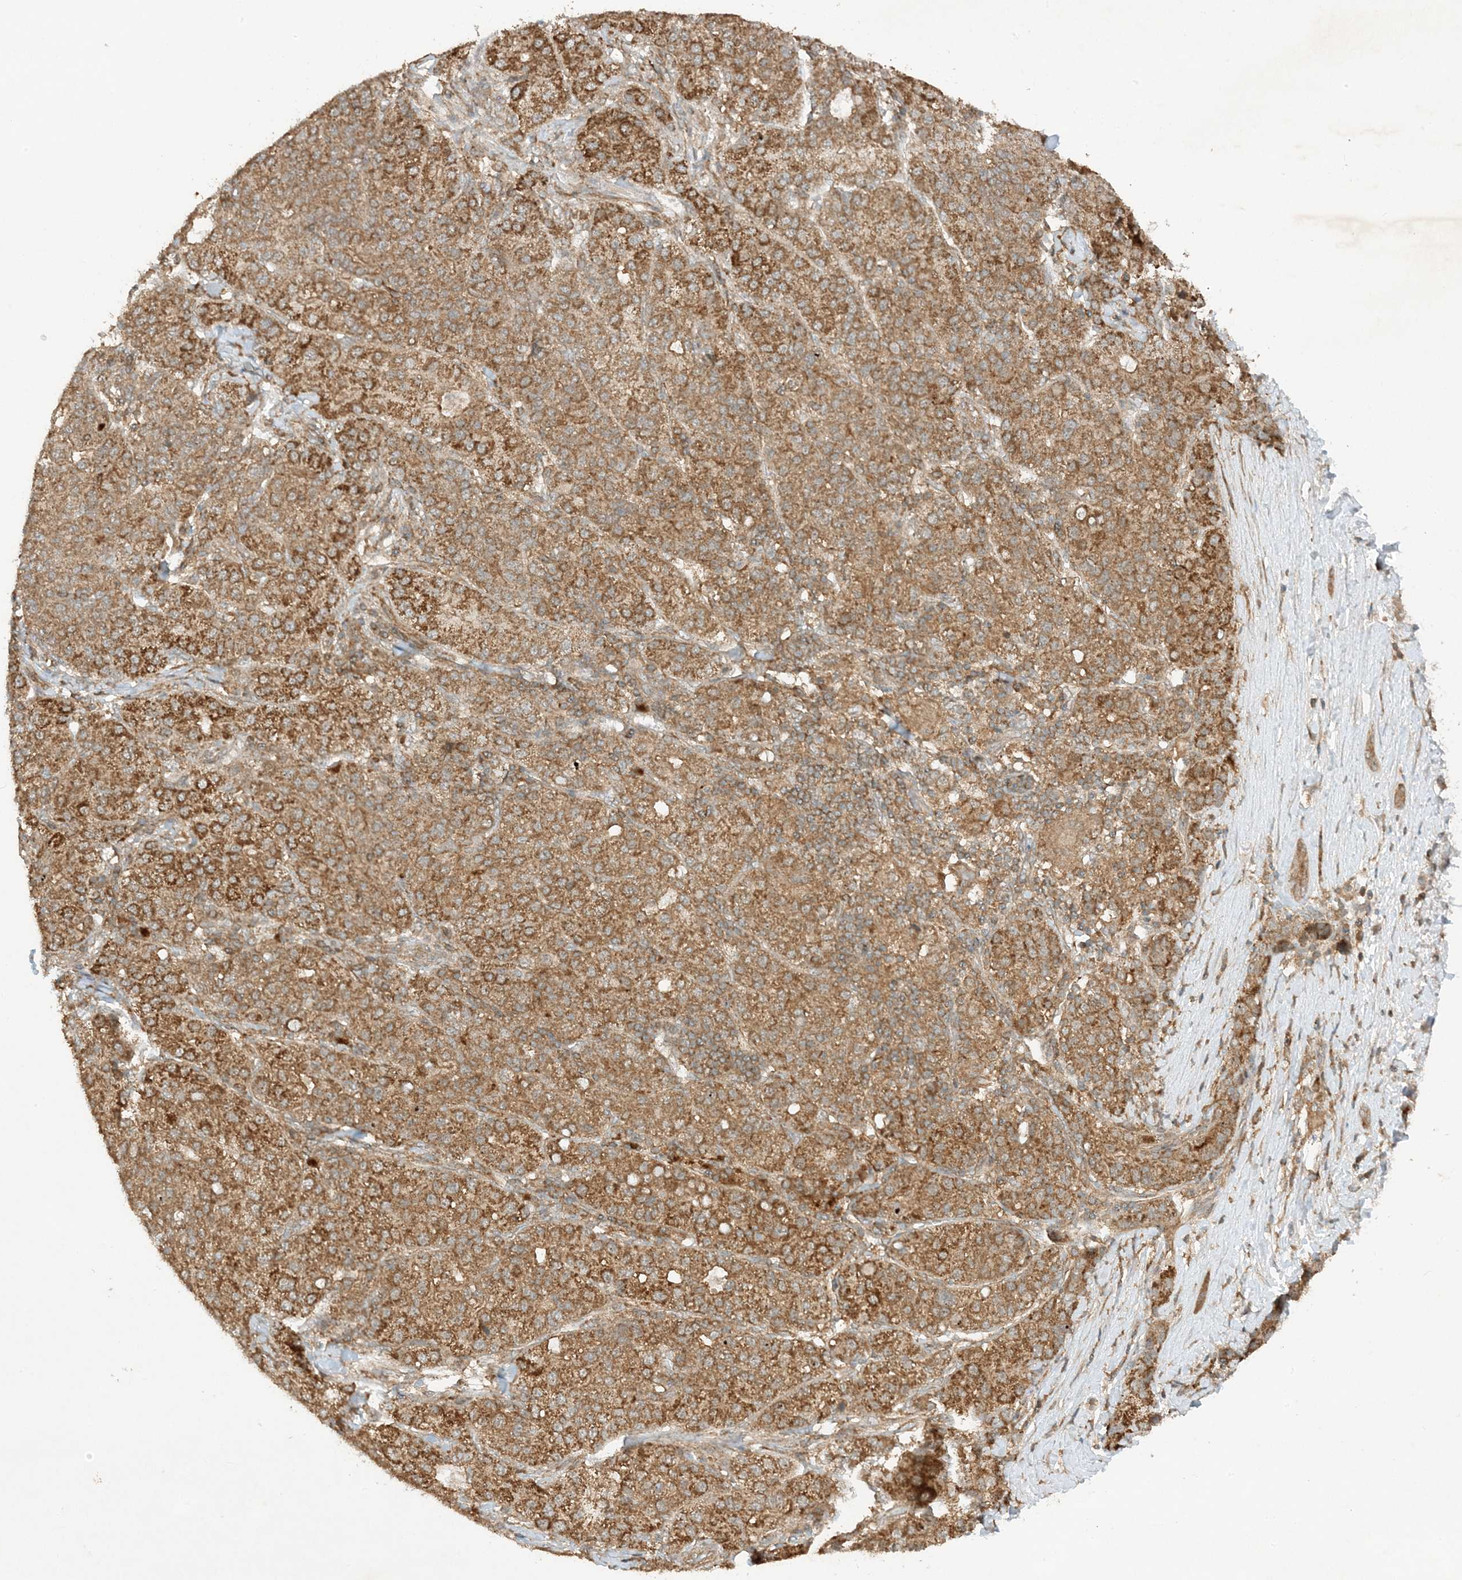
{"staining": {"intensity": "moderate", "quantity": ">75%", "location": "cytoplasmic/membranous"}, "tissue": "liver cancer", "cell_type": "Tumor cells", "image_type": "cancer", "snomed": [{"axis": "morphology", "description": "Carcinoma, Hepatocellular, NOS"}, {"axis": "topography", "description": "Liver"}], "caption": "Immunohistochemical staining of human hepatocellular carcinoma (liver) reveals medium levels of moderate cytoplasmic/membranous expression in about >75% of tumor cells.", "gene": "XRN1", "patient": {"sex": "male", "age": 65}}